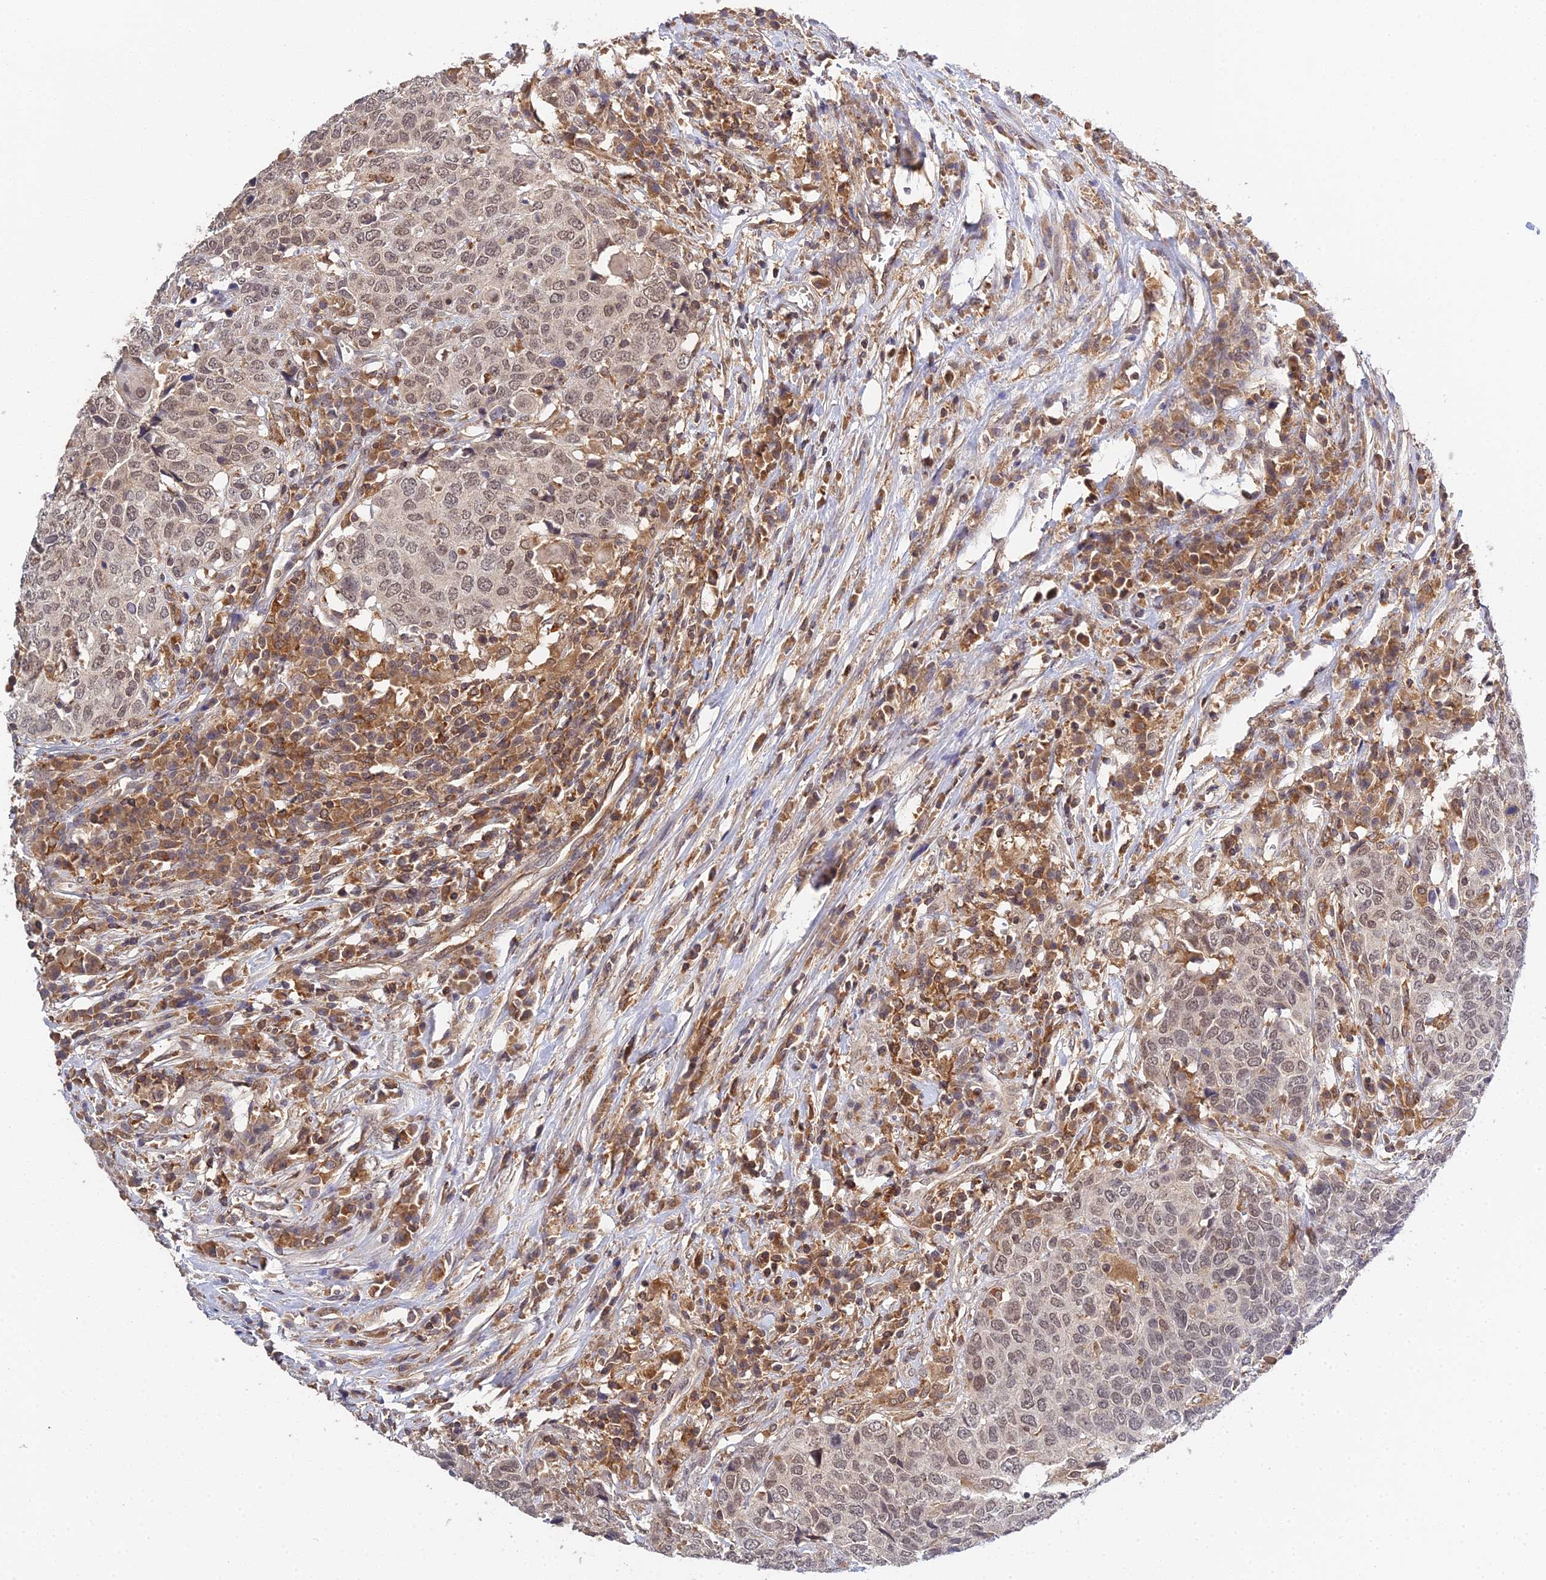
{"staining": {"intensity": "moderate", "quantity": ">75%", "location": "nuclear"}, "tissue": "head and neck cancer", "cell_type": "Tumor cells", "image_type": "cancer", "snomed": [{"axis": "morphology", "description": "Squamous cell carcinoma, NOS"}, {"axis": "topography", "description": "Head-Neck"}], "caption": "A medium amount of moderate nuclear staining is seen in approximately >75% of tumor cells in squamous cell carcinoma (head and neck) tissue.", "gene": "TPRX1", "patient": {"sex": "male", "age": 66}}